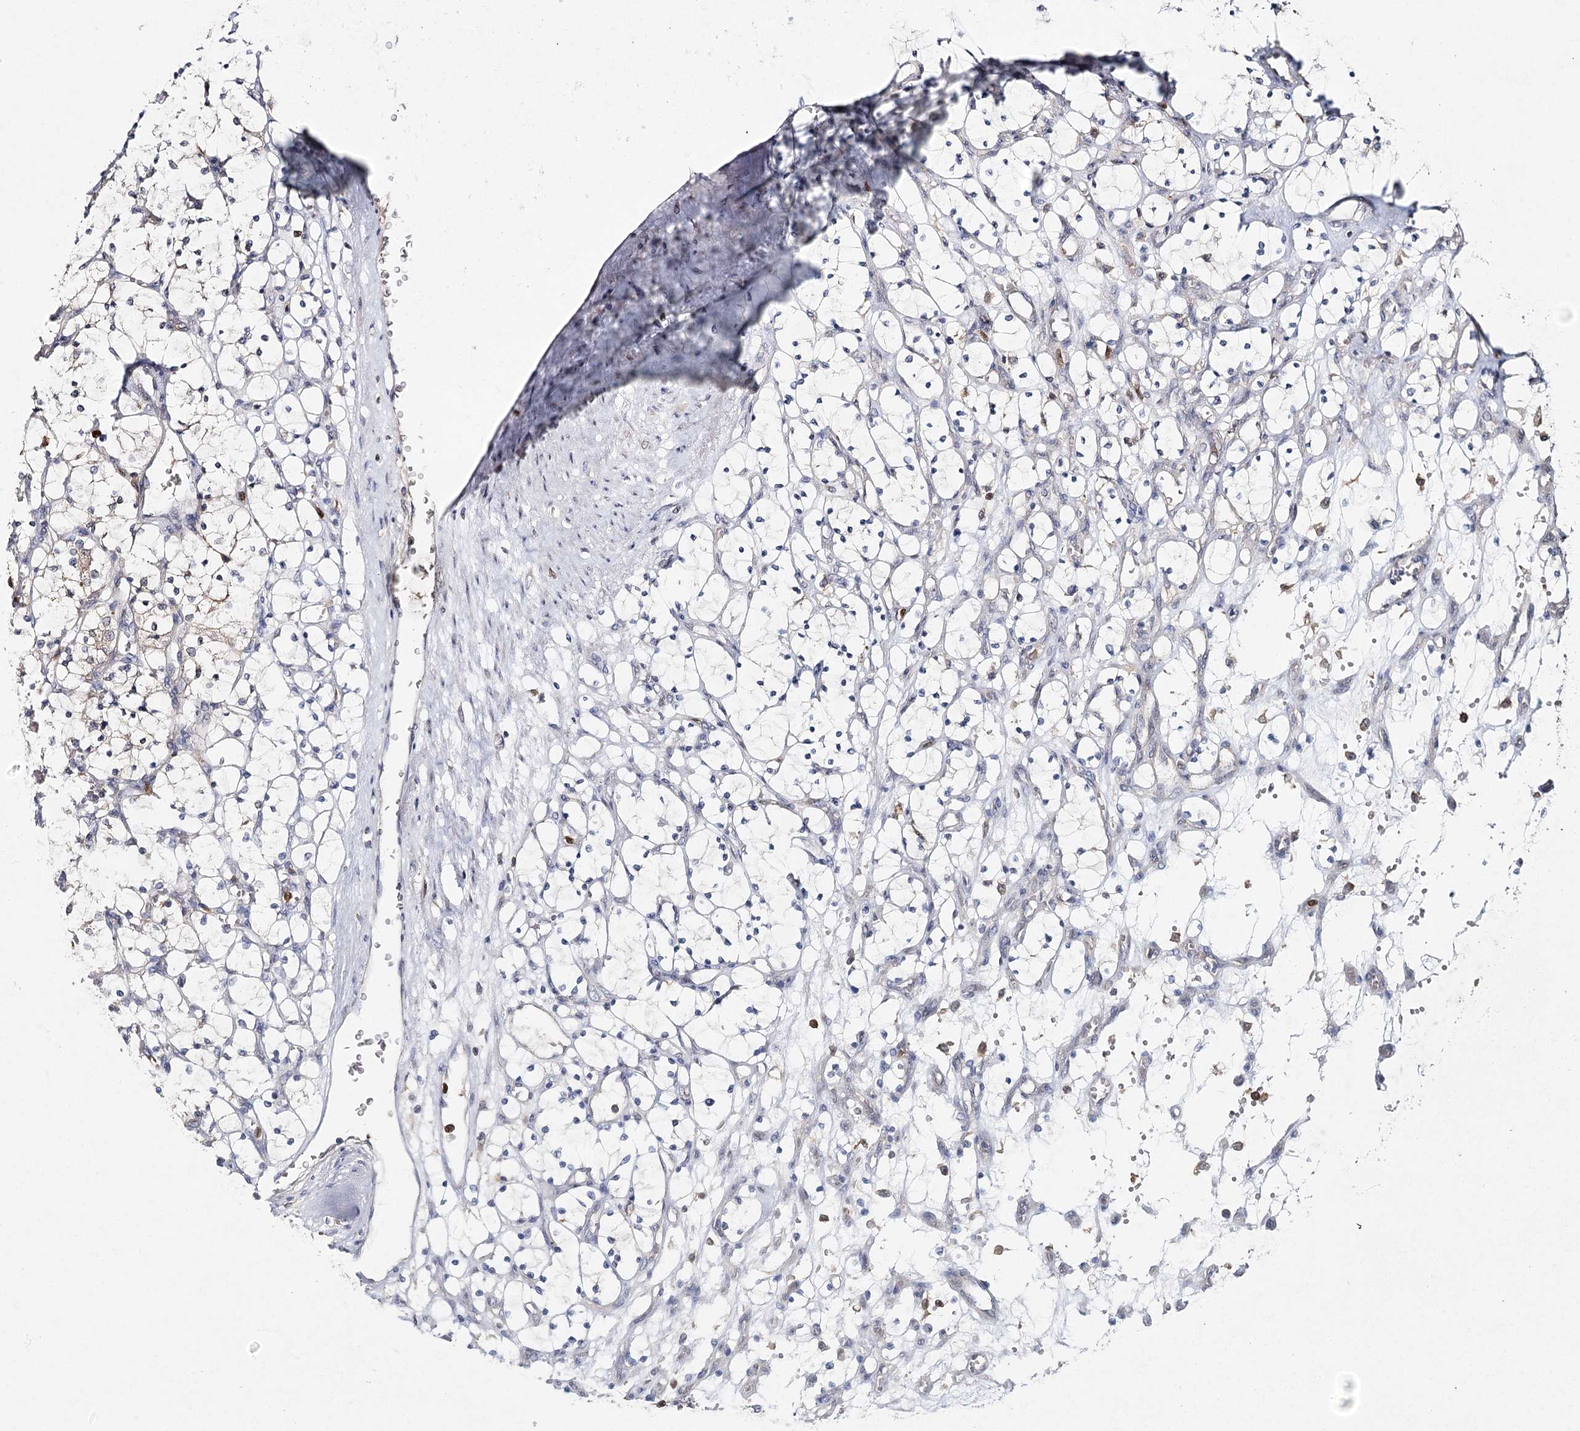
{"staining": {"intensity": "negative", "quantity": "none", "location": "none"}, "tissue": "renal cancer", "cell_type": "Tumor cells", "image_type": "cancer", "snomed": [{"axis": "morphology", "description": "Adenocarcinoma, NOS"}, {"axis": "topography", "description": "Kidney"}], "caption": "Protein analysis of renal adenocarcinoma exhibits no significant expression in tumor cells. The staining is performed using DAB (3,3'-diaminobenzidine) brown chromogen with nuclei counter-stained in using hematoxylin.", "gene": "SLC41A2", "patient": {"sex": "female", "age": 69}}